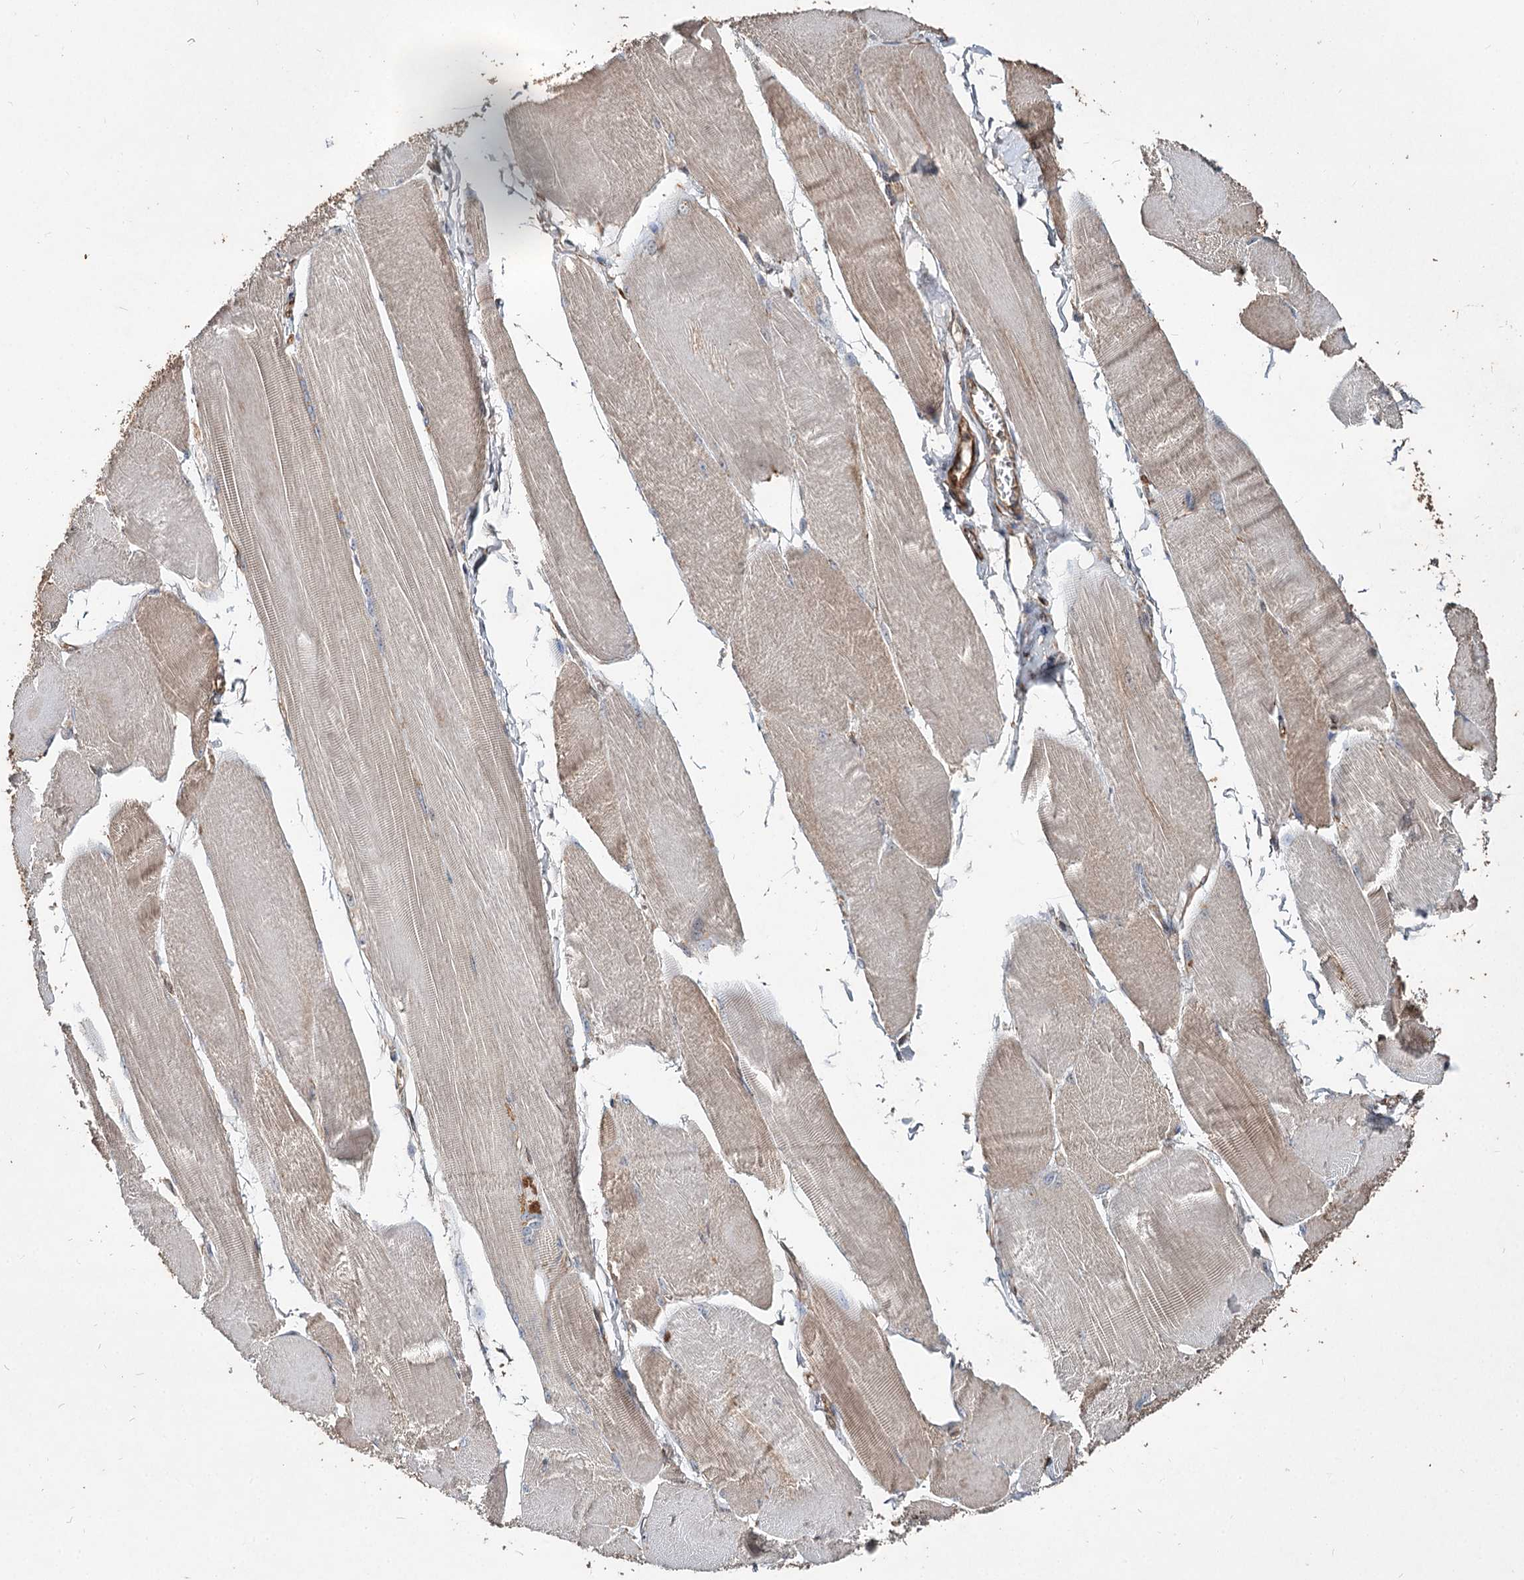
{"staining": {"intensity": "weak", "quantity": "25%-75%", "location": "cytoplasmic/membranous"}, "tissue": "skeletal muscle", "cell_type": "Myocytes", "image_type": "normal", "snomed": [{"axis": "morphology", "description": "Normal tissue, NOS"}, {"axis": "morphology", "description": "Basal cell carcinoma"}, {"axis": "topography", "description": "Skeletal muscle"}], "caption": "A high-resolution histopathology image shows IHC staining of normal skeletal muscle, which reveals weak cytoplasmic/membranous positivity in approximately 25%-75% of myocytes. Using DAB (brown) and hematoxylin (blue) stains, captured at high magnification using brightfield microscopy.", "gene": "SPART", "patient": {"sex": "female", "age": 64}}